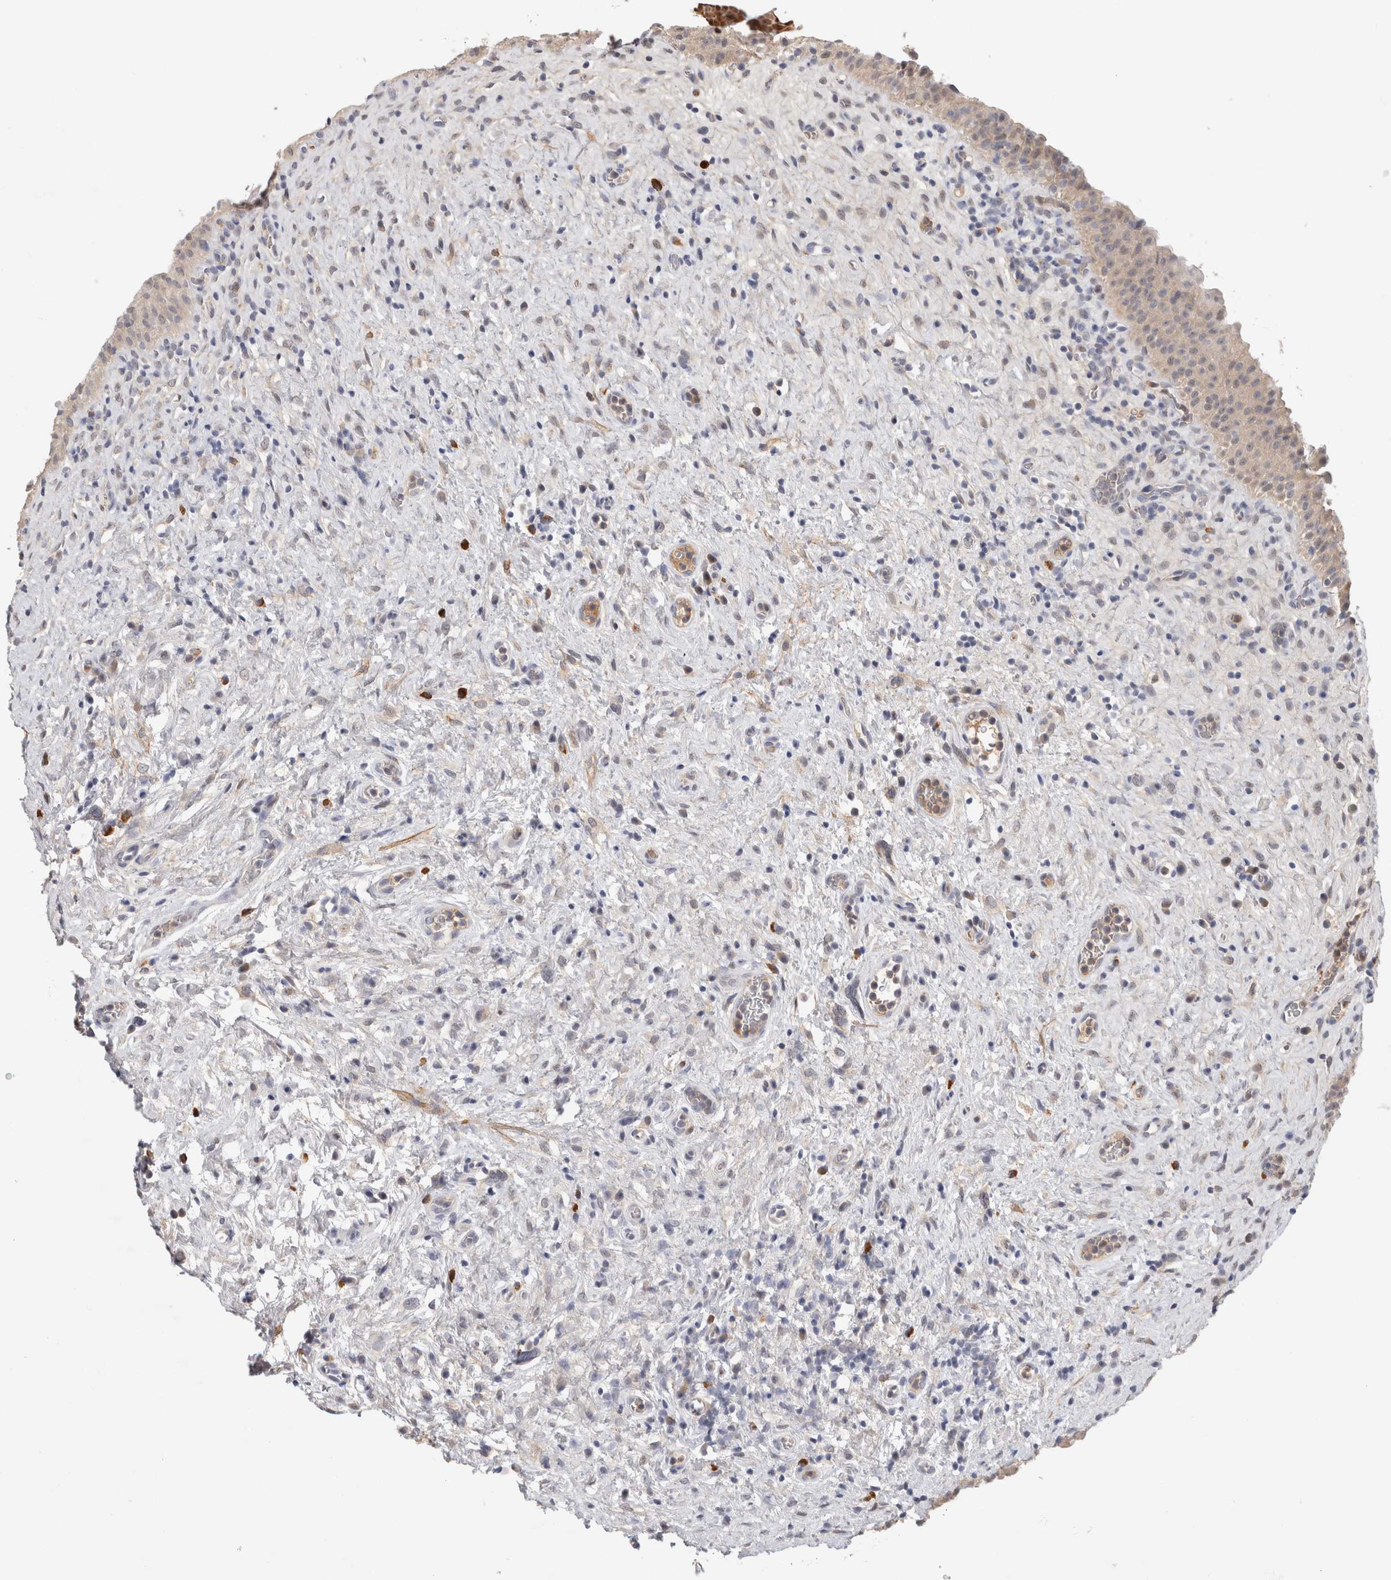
{"staining": {"intensity": "negative", "quantity": "none", "location": "none"}, "tissue": "urinary bladder", "cell_type": "Urothelial cells", "image_type": "normal", "snomed": [{"axis": "morphology", "description": "Normal tissue, NOS"}, {"axis": "topography", "description": "Urinary bladder"}], "caption": "This image is of unremarkable urinary bladder stained with immunohistochemistry to label a protein in brown with the nuclei are counter-stained blue. There is no positivity in urothelial cells. (DAB (3,3'-diaminobenzidine) immunohistochemistry visualized using brightfield microscopy, high magnification).", "gene": "PGM1", "patient": {"sex": "male", "age": 82}}